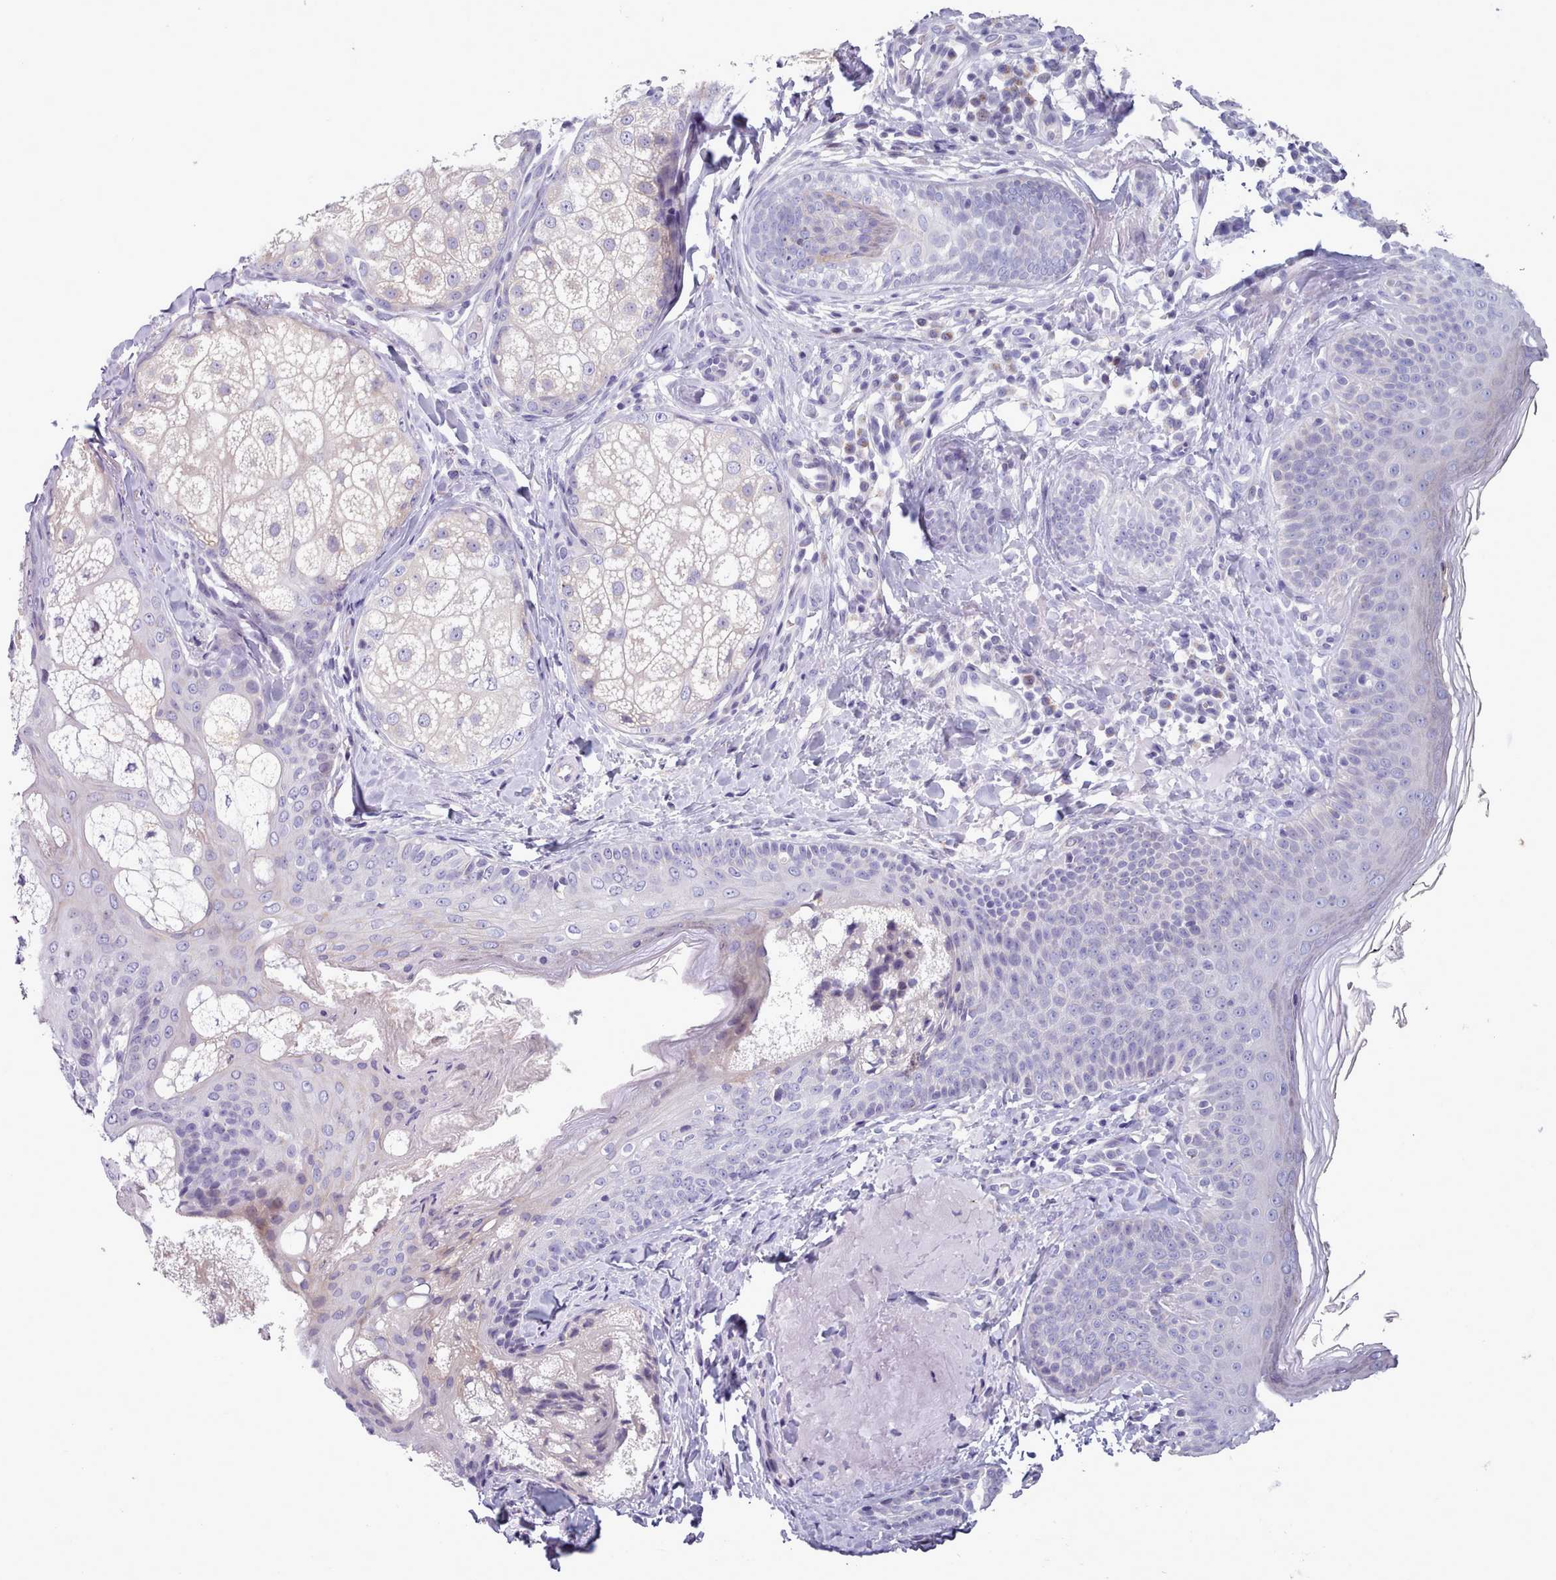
{"staining": {"intensity": "negative", "quantity": "none", "location": "none"}, "tissue": "skin", "cell_type": "Fibroblasts", "image_type": "normal", "snomed": [{"axis": "morphology", "description": "Normal tissue, NOS"}, {"axis": "topography", "description": "Skin"}], "caption": "A high-resolution photomicrograph shows immunohistochemistry (IHC) staining of benign skin, which demonstrates no significant expression in fibroblasts.", "gene": "MYRFL", "patient": {"sex": "male", "age": 57}}